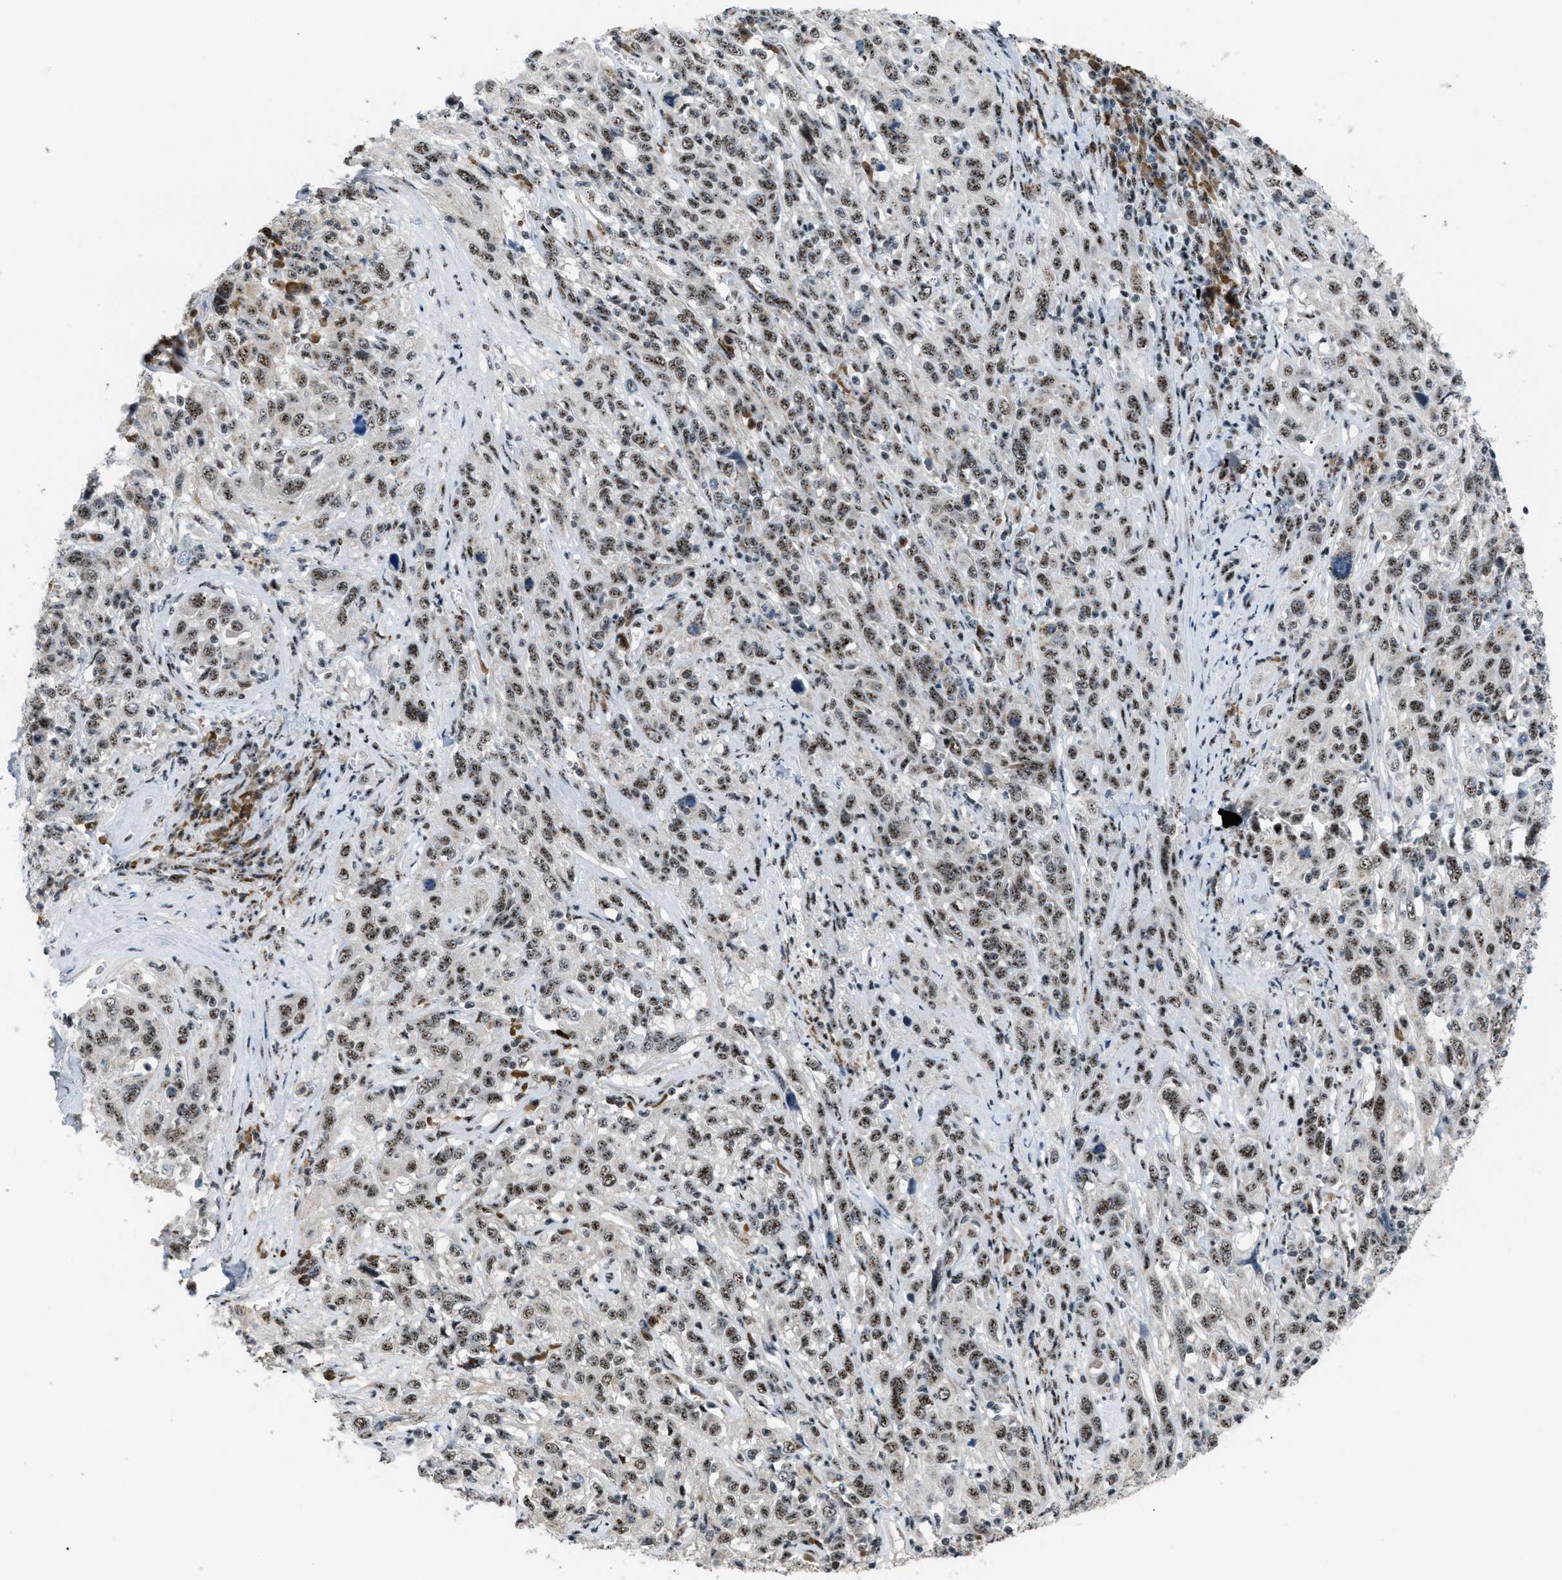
{"staining": {"intensity": "moderate", "quantity": "25%-75%", "location": "nuclear"}, "tissue": "cervical cancer", "cell_type": "Tumor cells", "image_type": "cancer", "snomed": [{"axis": "morphology", "description": "Squamous cell carcinoma, NOS"}, {"axis": "topography", "description": "Cervix"}], "caption": "DAB (3,3'-diaminobenzidine) immunohistochemical staining of cervical squamous cell carcinoma exhibits moderate nuclear protein staining in approximately 25%-75% of tumor cells.", "gene": "CDR2", "patient": {"sex": "female", "age": 46}}